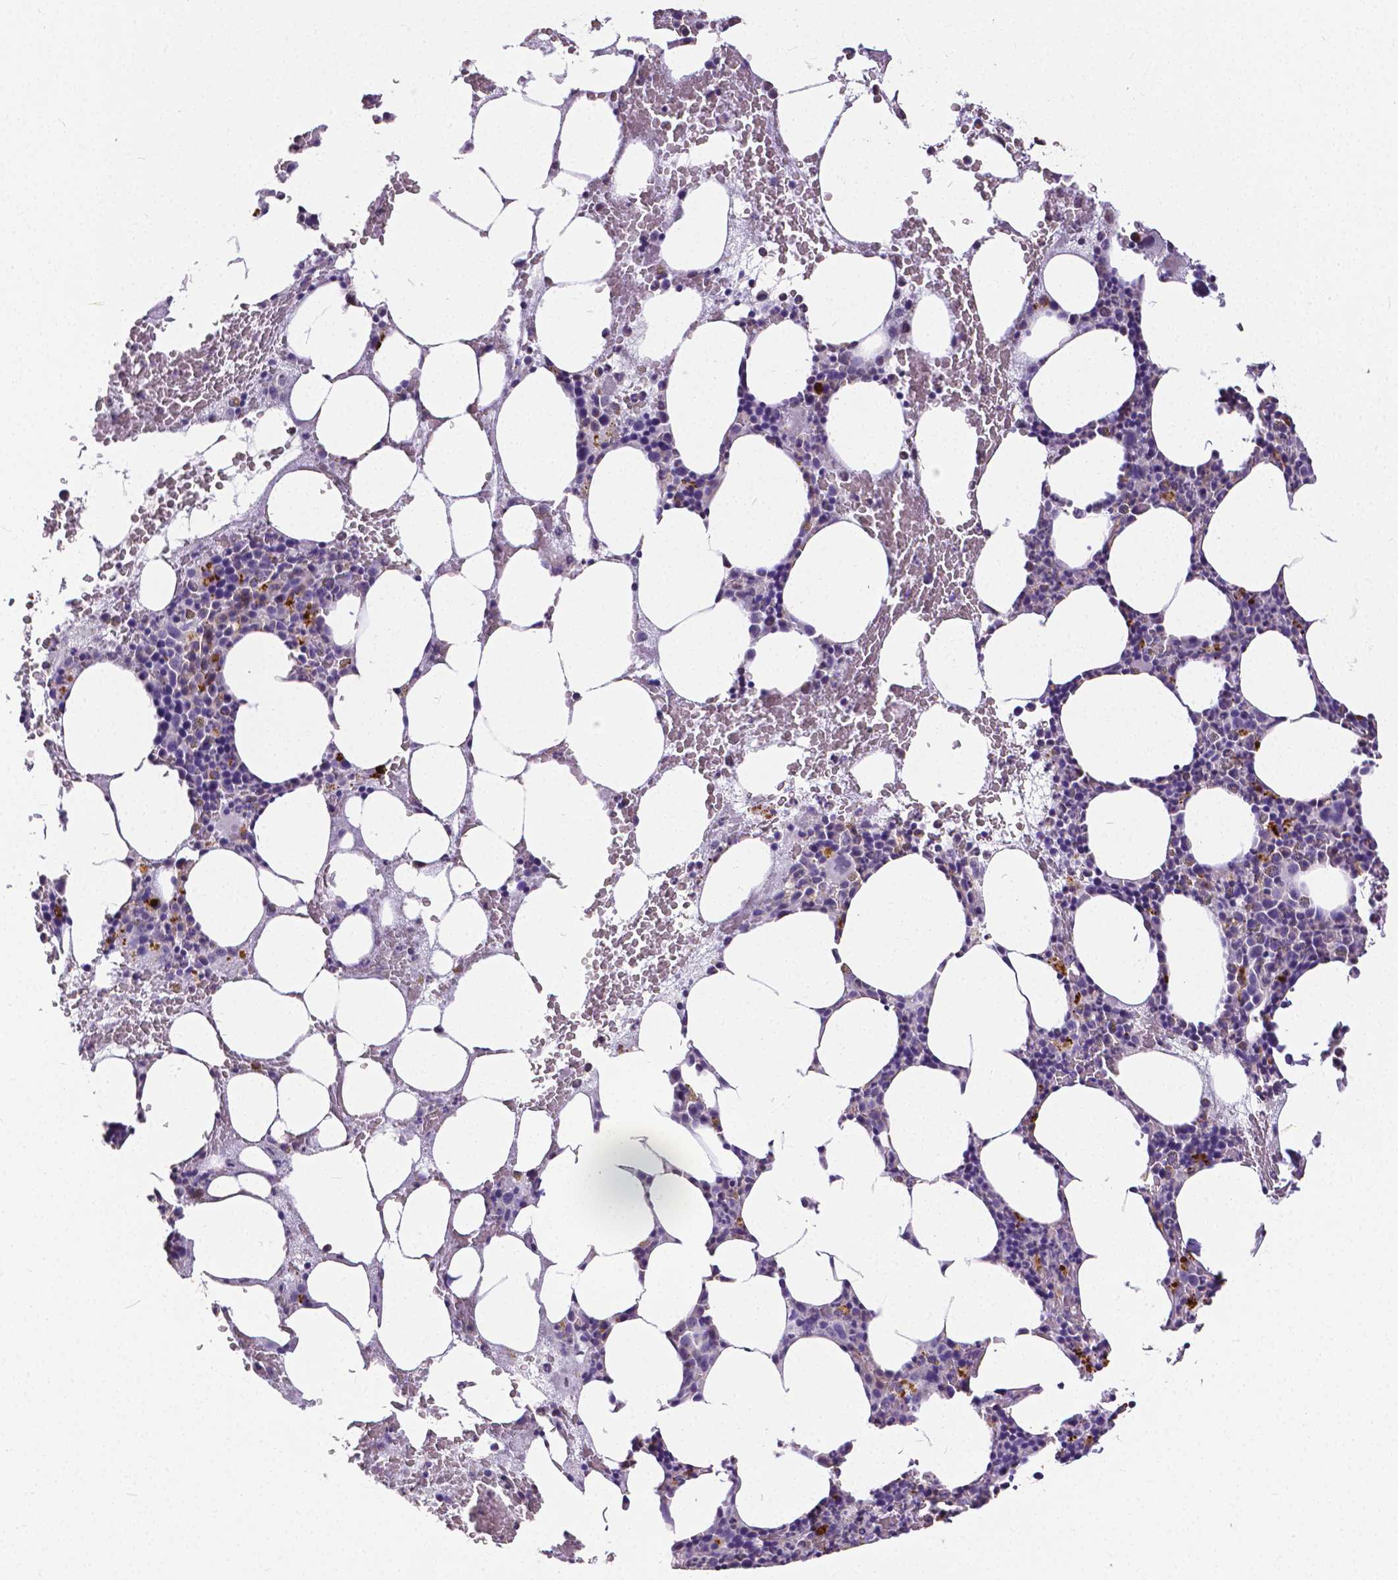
{"staining": {"intensity": "moderate", "quantity": "<25%", "location": "cytoplasmic/membranous"}, "tissue": "bone marrow", "cell_type": "Hematopoietic cells", "image_type": "normal", "snomed": [{"axis": "morphology", "description": "Normal tissue, NOS"}, {"axis": "topography", "description": "Bone marrow"}], "caption": "DAB immunohistochemical staining of unremarkable human bone marrow reveals moderate cytoplasmic/membranous protein staining in about <25% of hematopoietic cells.", "gene": "OCLN", "patient": {"sex": "male", "age": 89}}